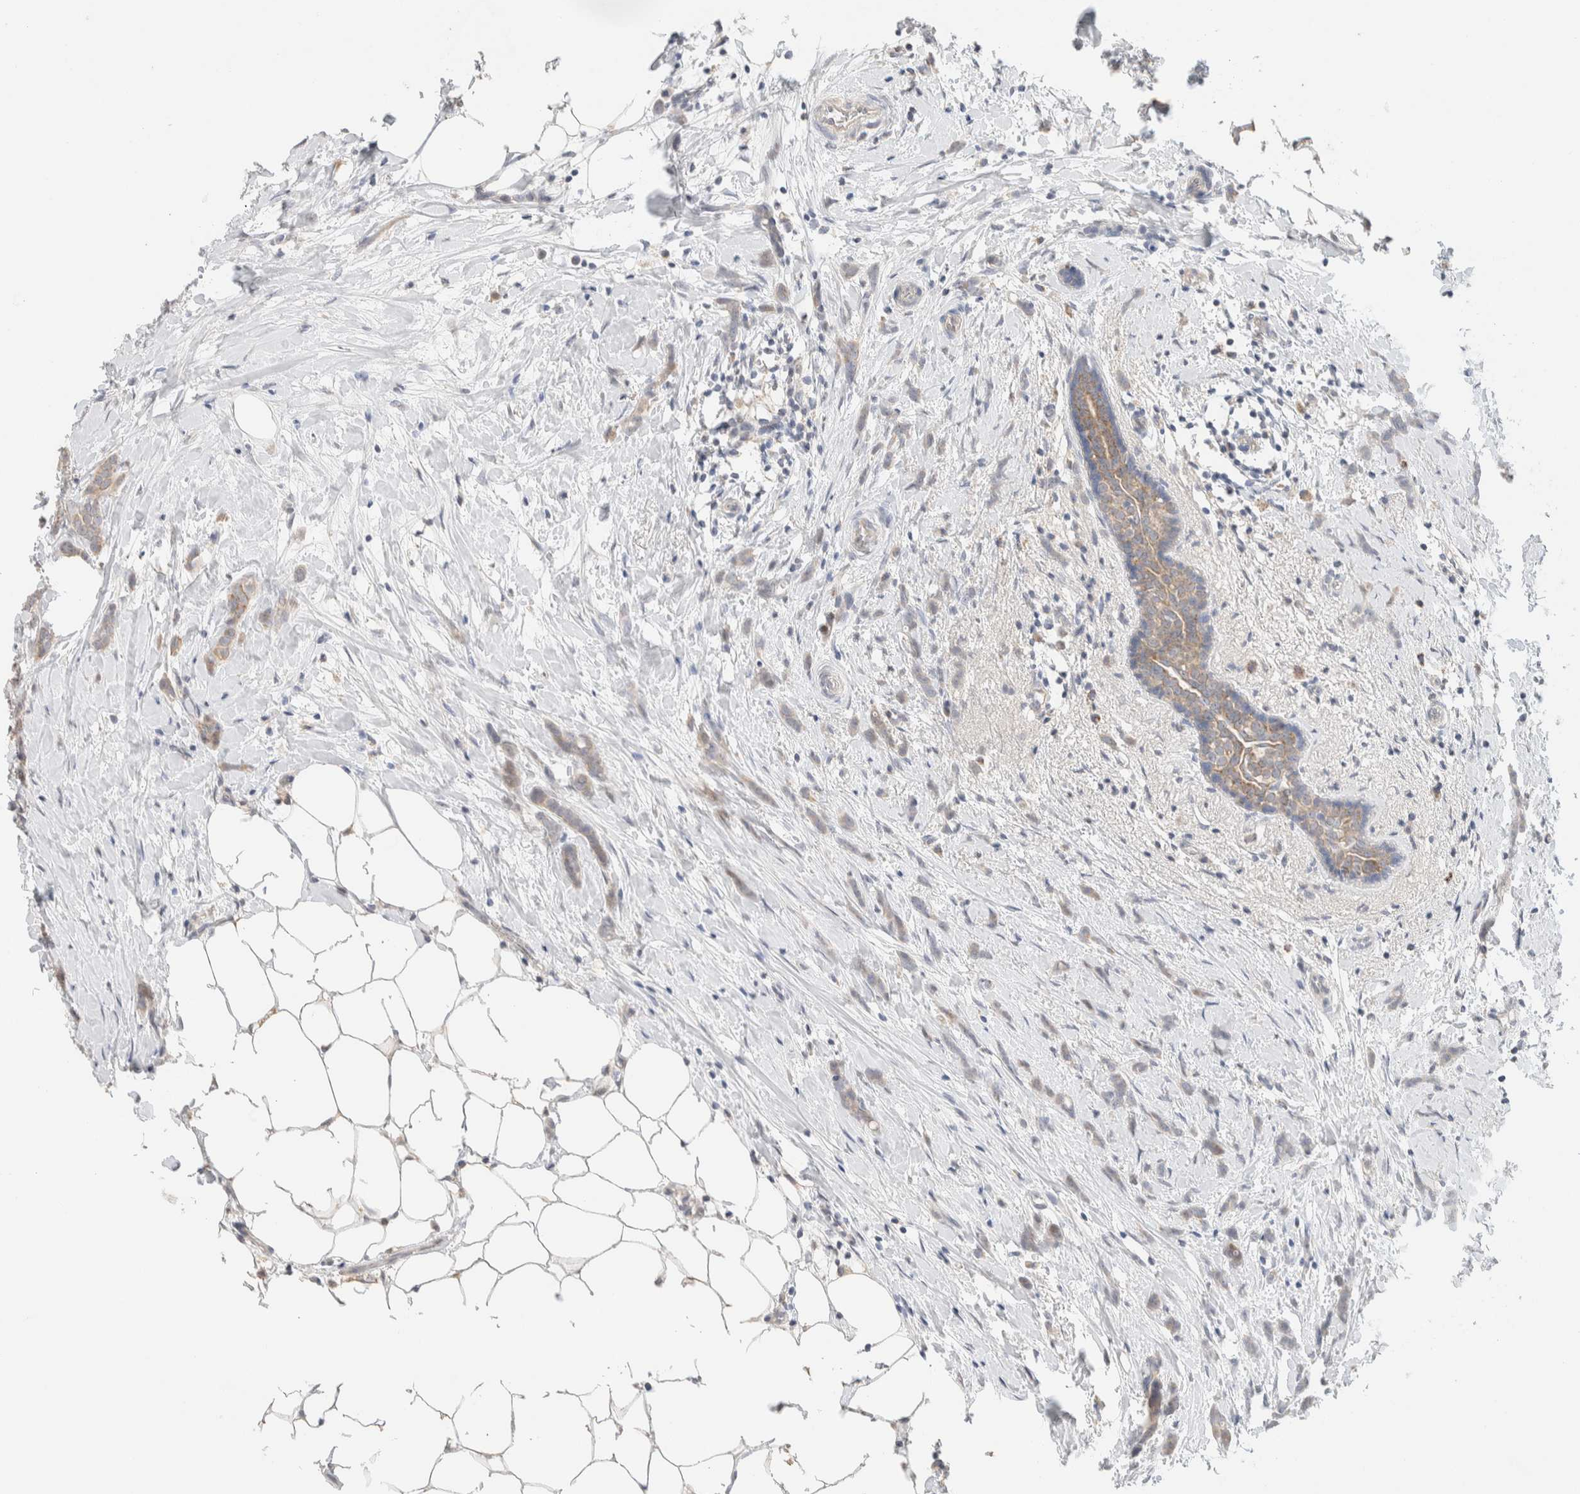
{"staining": {"intensity": "weak", "quantity": "25%-75%", "location": "cytoplasmic/membranous"}, "tissue": "breast cancer", "cell_type": "Tumor cells", "image_type": "cancer", "snomed": [{"axis": "morphology", "description": "Lobular carcinoma, in situ"}, {"axis": "morphology", "description": "Lobular carcinoma"}, {"axis": "topography", "description": "Breast"}], "caption": "An immunohistochemistry (IHC) photomicrograph of tumor tissue is shown. Protein staining in brown labels weak cytoplasmic/membranous positivity in breast cancer within tumor cells. (IHC, brightfield microscopy, high magnification).", "gene": "HDHD3", "patient": {"sex": "female", "age": 41}}